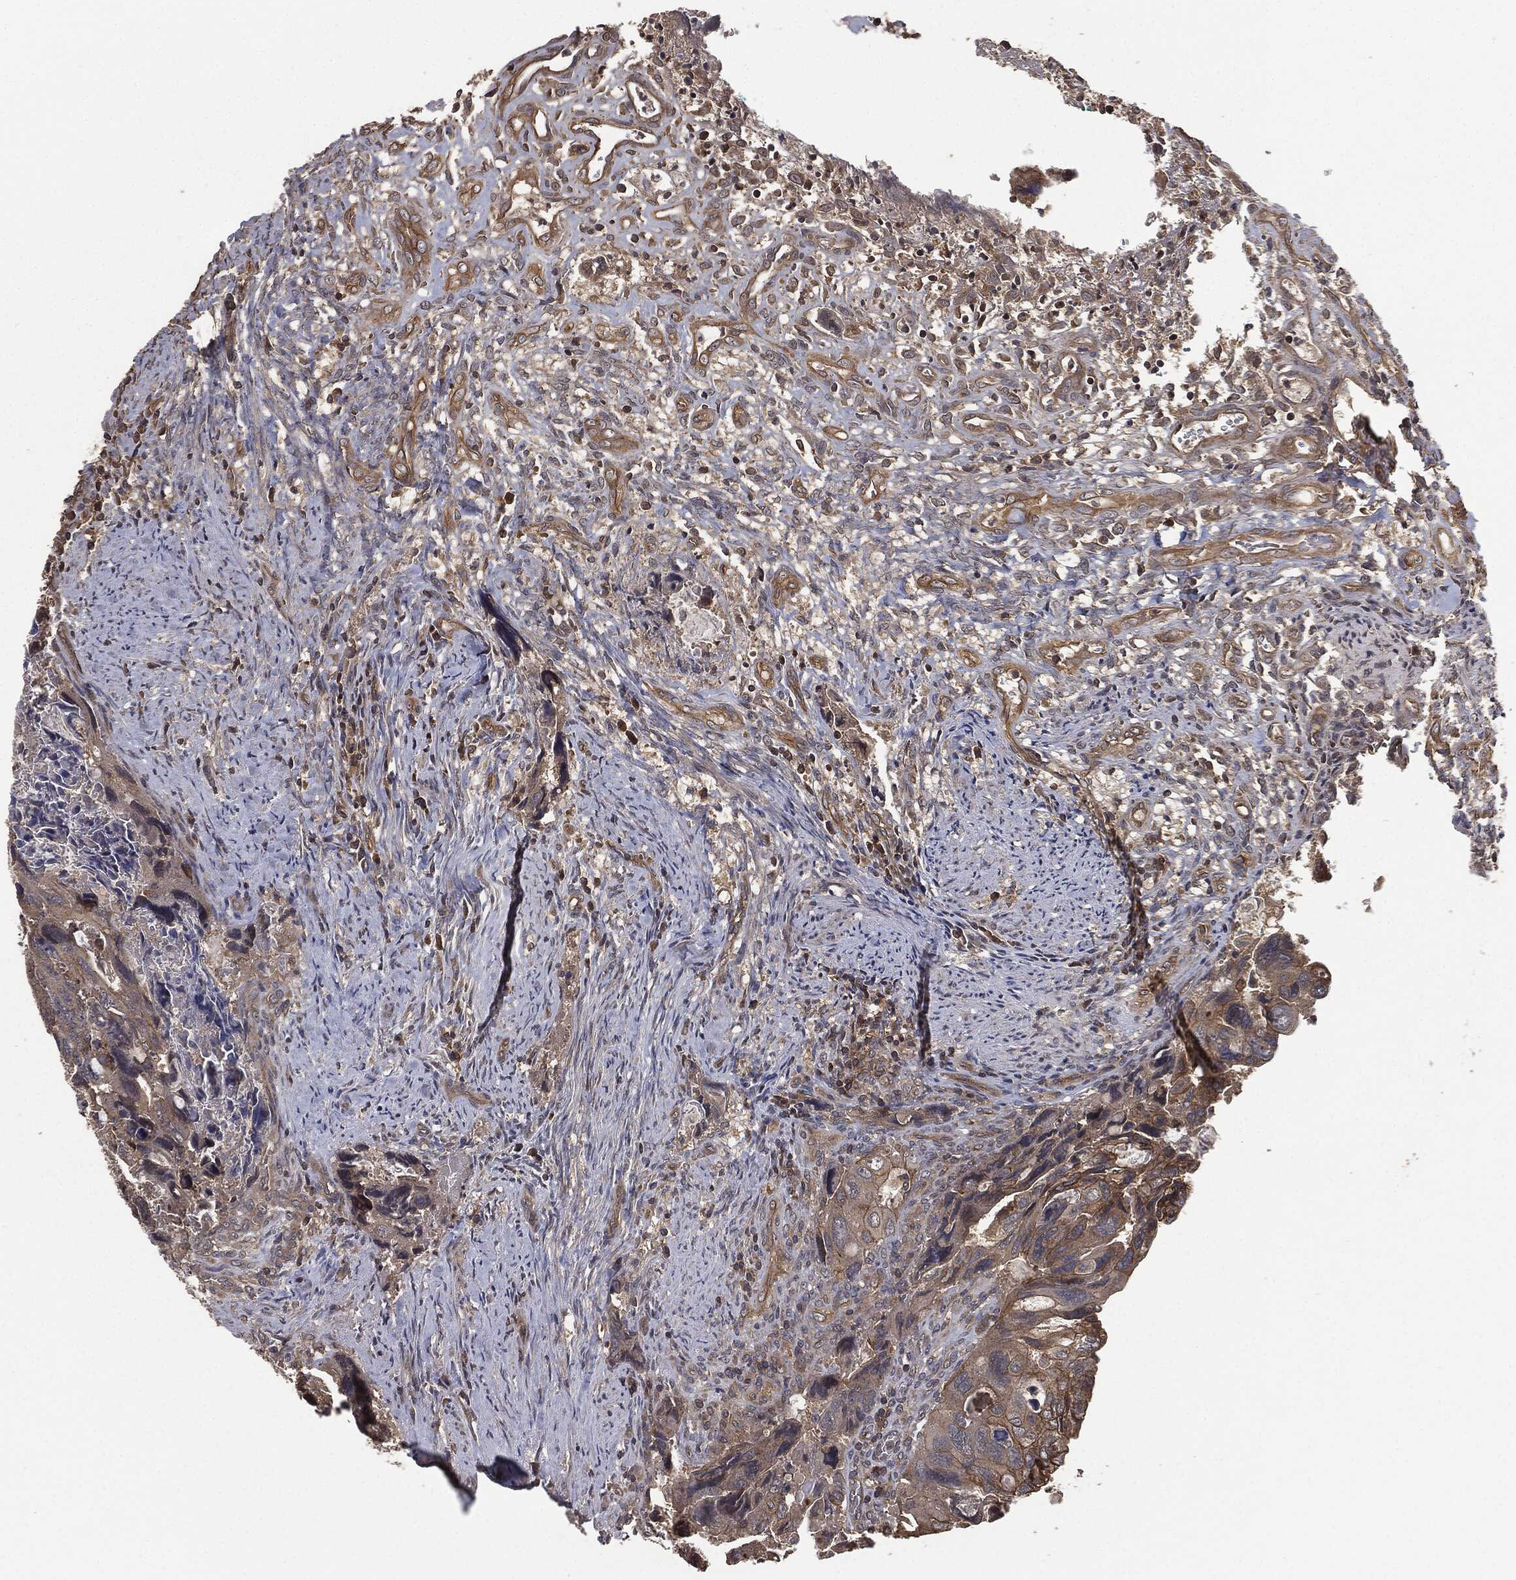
{"staining": {"intensity": "moderate", "quantity": "<25%", "location": "cytoplasmic/membranous"}, "tissue": "colorectal cancer", "cell_type": "Tumor cells", "image_type": "cancer", "snomed": [{"axis": "morphology", "description": "Adenocarcinoma, NOS"}, {"axis": "topography", "description": "Rectum"}], "caption": "This photomicrograph shows immunohistochemistry (IHC) staining of colorectal cancer (adenocarcinoma), with low moderate cytoplasmic/membranous positivity in approximately <25% of tumor cells.", "gene": "ERBIN", "patient": {"sex": "male", "age": 62}}